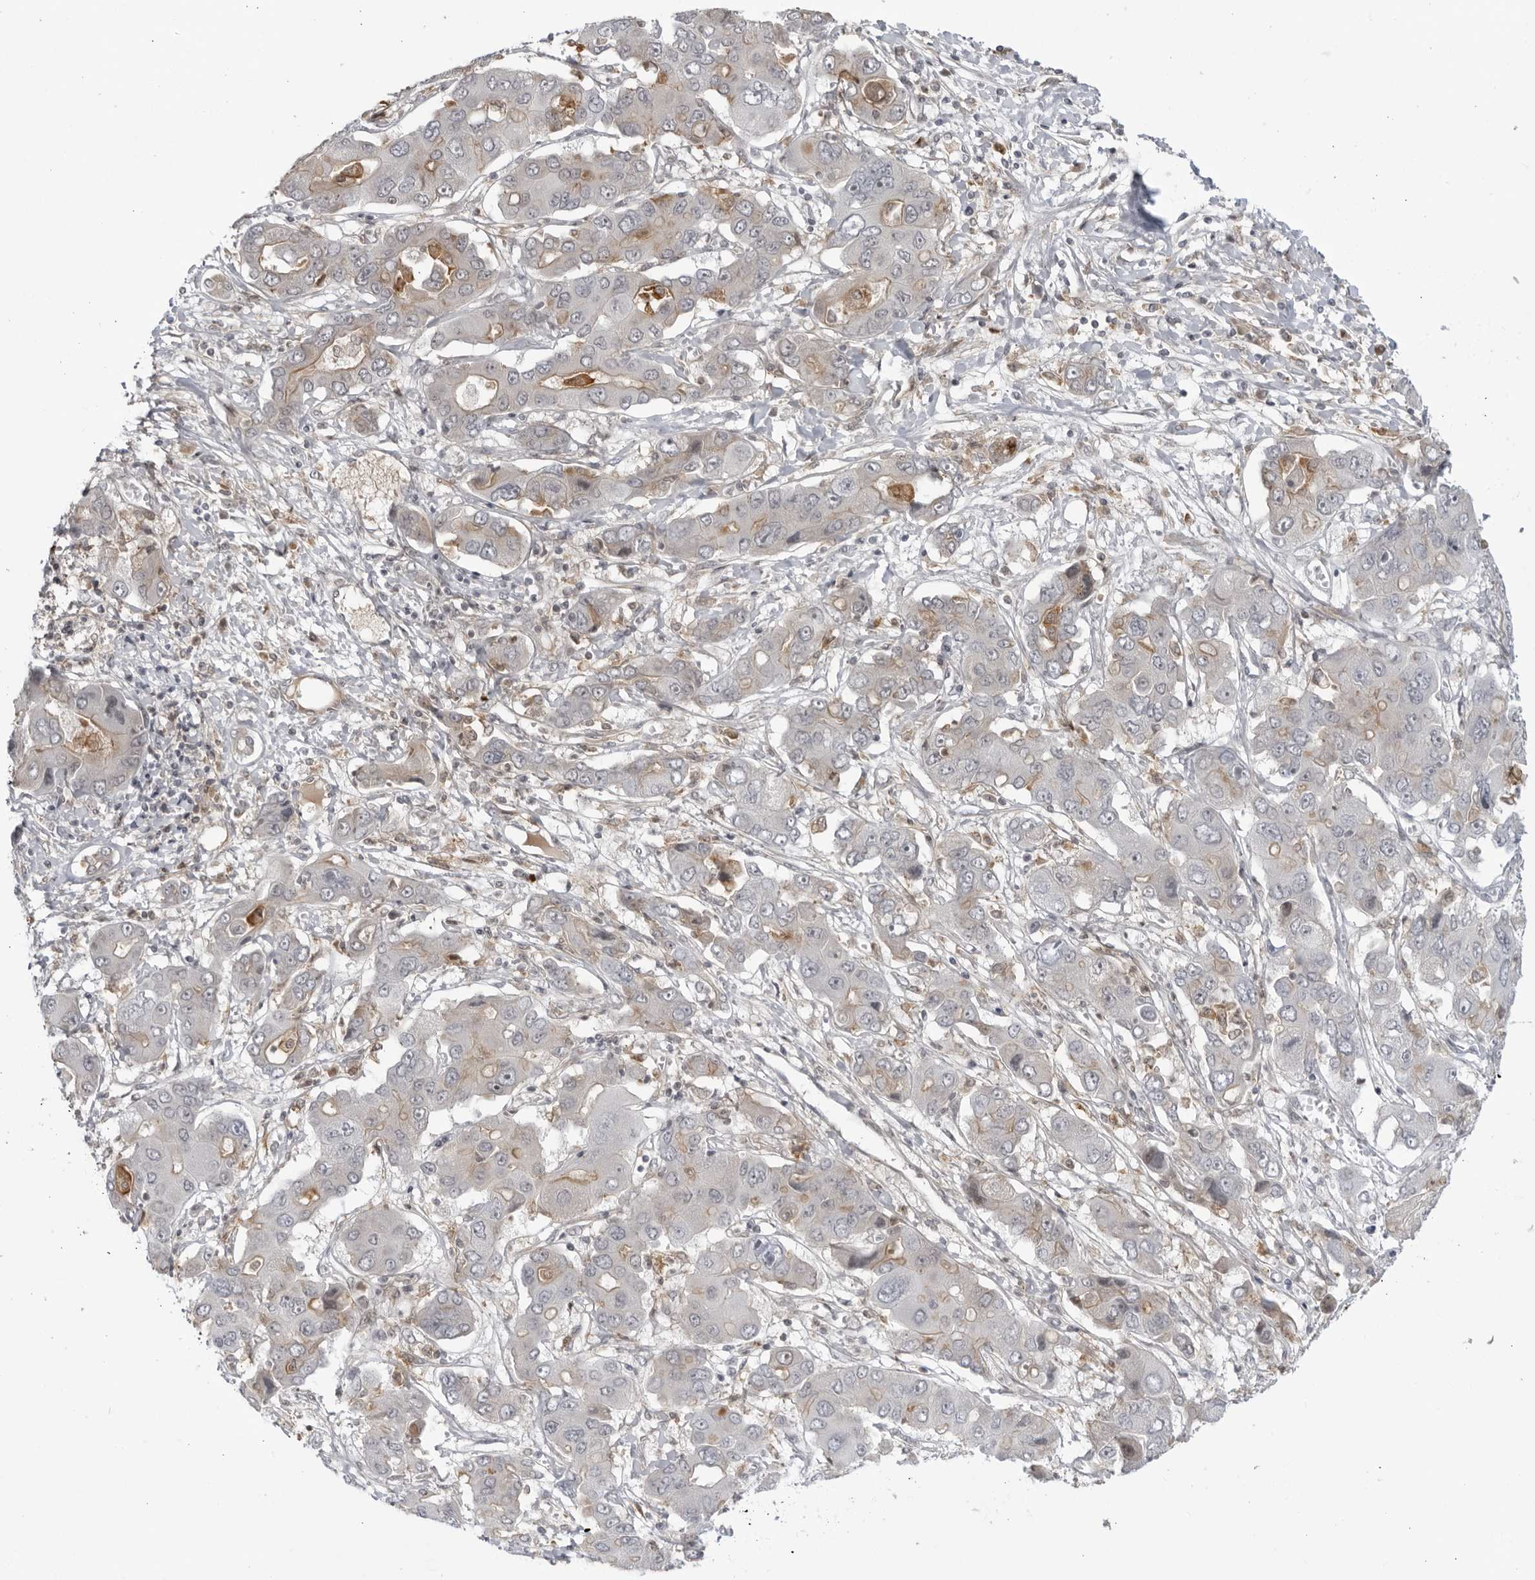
{"staining": {"intensity": "moderate", "quantity": "<25%", "location": "cytoplasmic/membranous"}, "tissue": "liver cancer", "cell_type": "Tumor cells", "image_type": "cancer", "snomed": [{"axis": "morphology", "description": "Cholangiocarcinoma"}, {"axis": "topography", "description": "Liver"}], "caption": "A brown stain highlights moderate cytoplasmic/membranous staining of a protein in liver cancer tumor cells.", "gene": "DTL", "patient": {"sex": "male", "age": 67}}